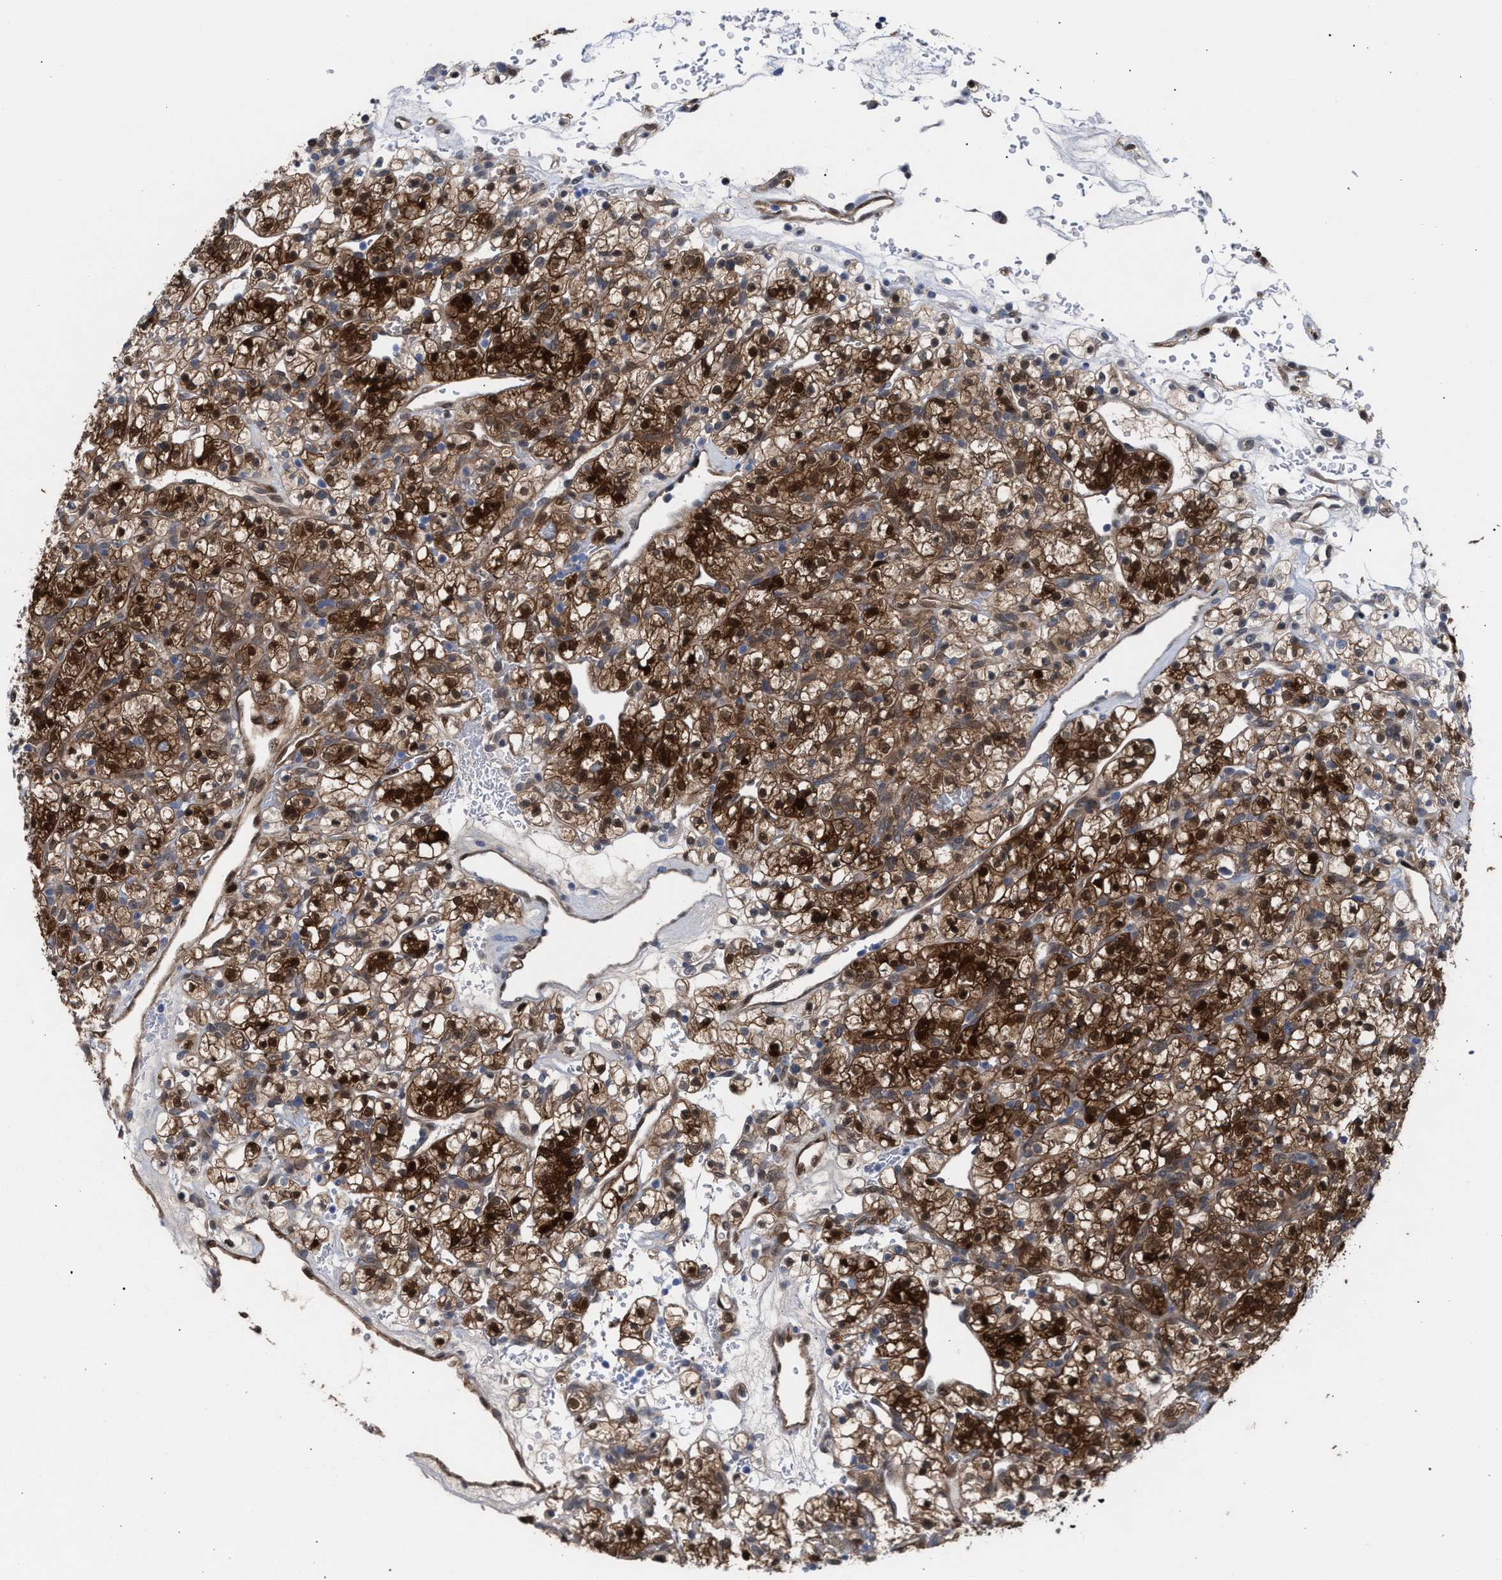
{"staining": {"intensity": "strong", "quantity": ">75%", "location": "cytoplasmic/membranous,nuclear"}, "tissue": "renal cancer", "cell_type": "Tumor cells", "image_type": "cancer", "snomed": [{"axis": "morphology", "description": "Adenocarcinoma, NOS"}, {"axis": "topography", "description": "Kidney"}], "caption": "The histopathology image reveals immunohistochemical staining of renal cancer (adenocarcinoma). There is strong cytoplasmic/membranous and nuclear expression is seen in about >75% of tumor cells.", "gene": "TP53I3", "patient": {"sex": "female", "age": 57}}